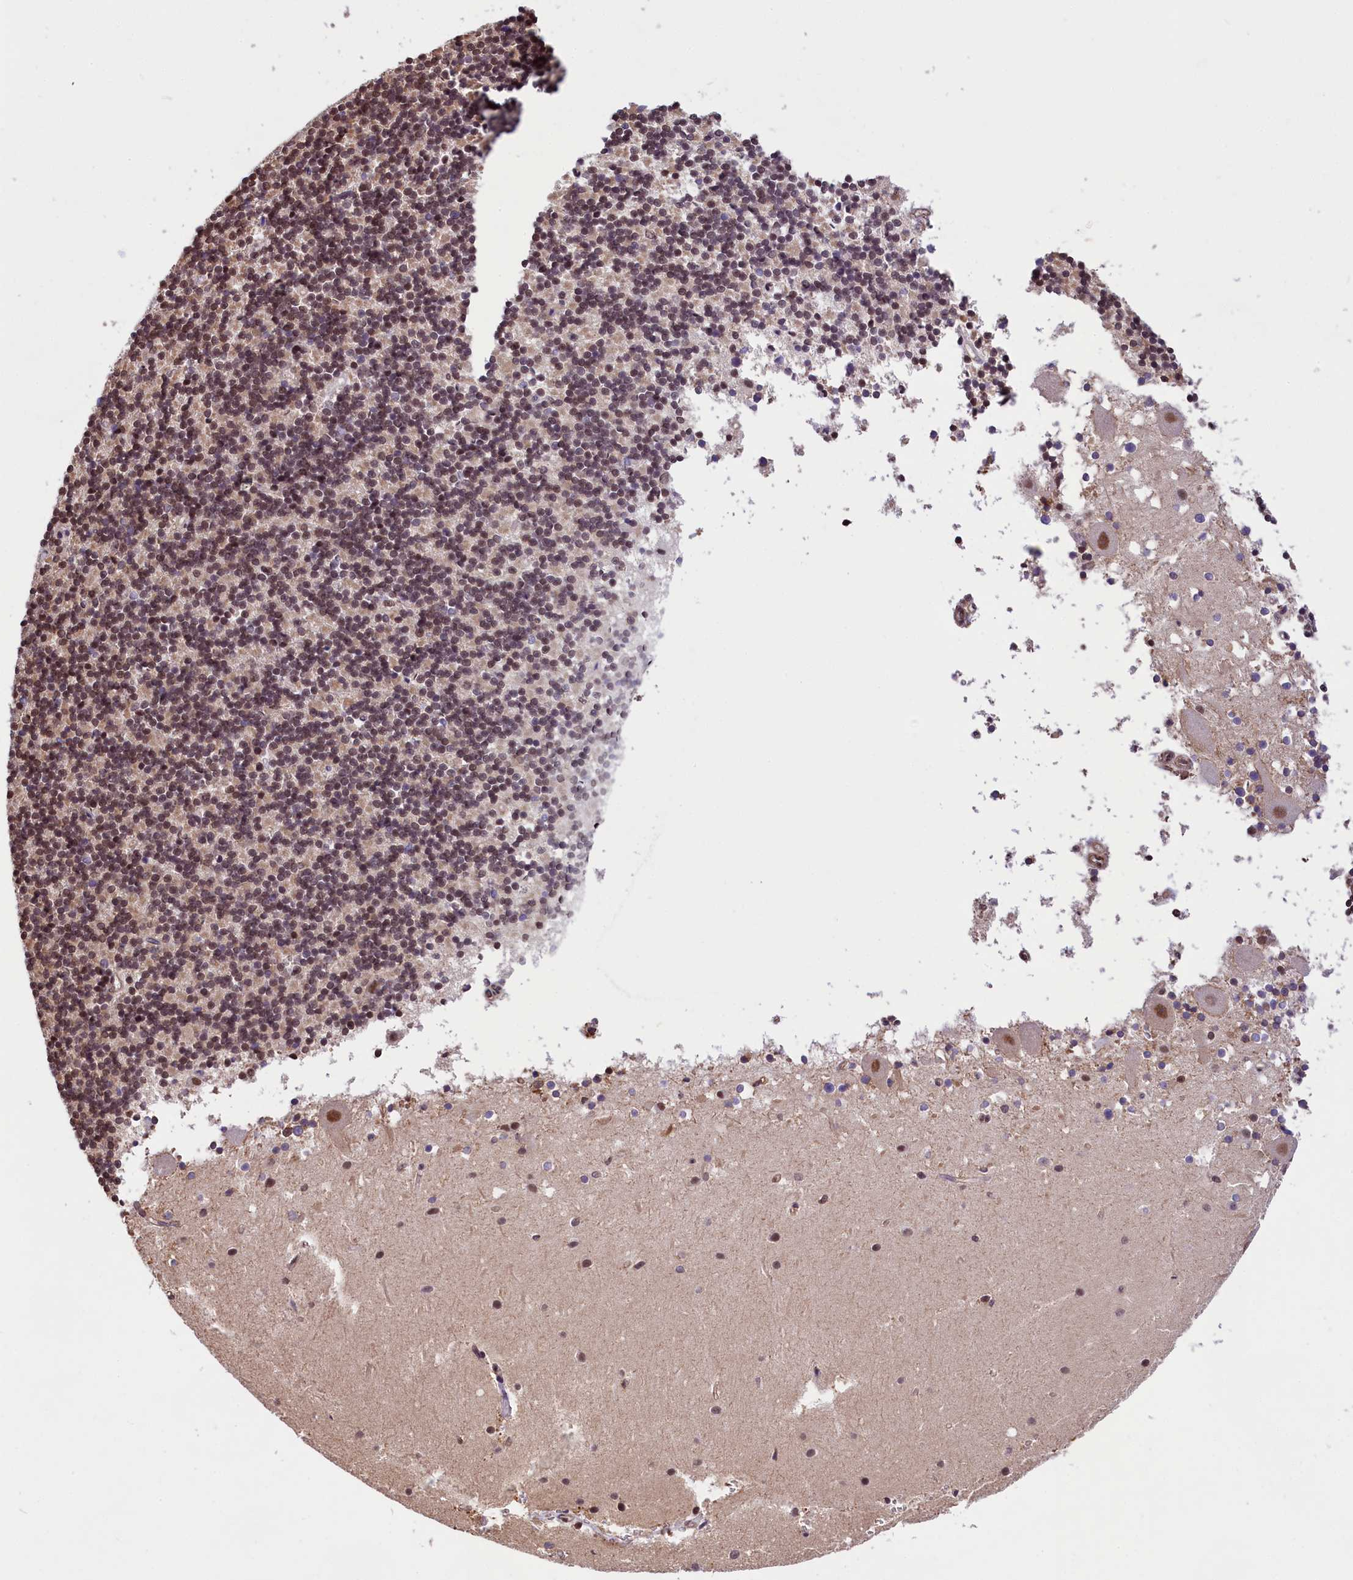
{"staining": {"intensity": "moderate", "quantity": ">75%", "location": "nuclear"}, "tissue": "cerebellum", "cell_type": "Cells in granular layer", "image_type": "normal", "snomed": [{"axis": "morphology", "description": "Normal tissue, NOS"}, {"axis": "topography", "description": "Cerebellum"}], "caption": "This photomicrograph demonstrates immunohistochemistry staining of normal human cerebellum, with medium moderate nuclear positivity in approximately >75% of cells in granular layer.", "gene": "ZC3H4", "patient": {"sex": "male", "age": 54}}